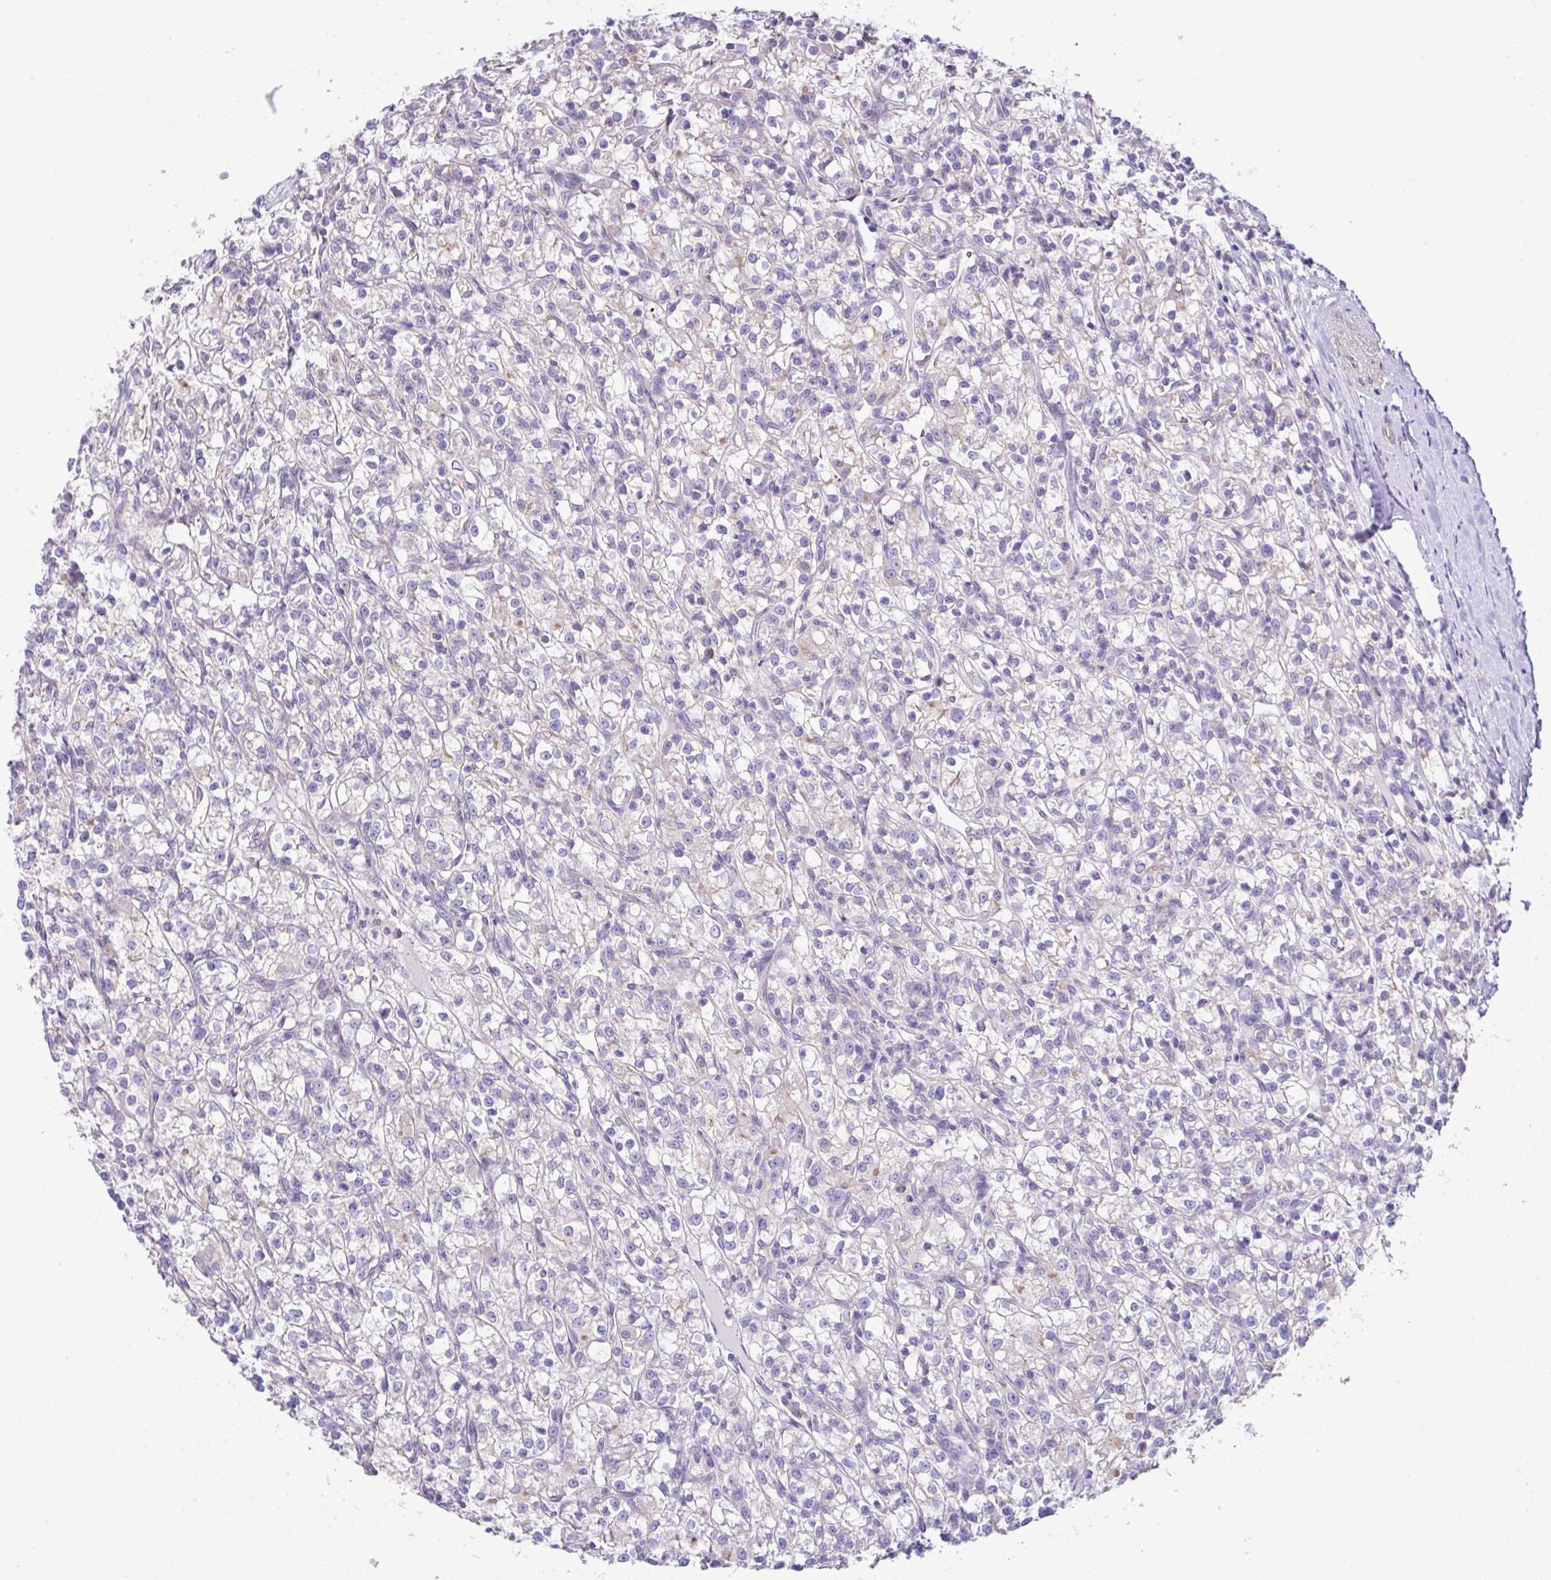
{"staining": {"intensity": "negative", "quantity": "none", "location": "none"}, "tissue": "renal cancer", "cell_type": "Tumor cells", "image_type": "cancer", "snomed": [{"axis": "morphology", "description": "Adenocarcinoma, NOS"}, {"axis": "topography", "description": "Kidney"}], "caption": "A photomicrograph of renal cancer (adenocarcinoma) stained for a protein reveals no brown staining in tumor cells.", "gene": "OR4P4", "patient": {"sex": "female", "age": 59}}